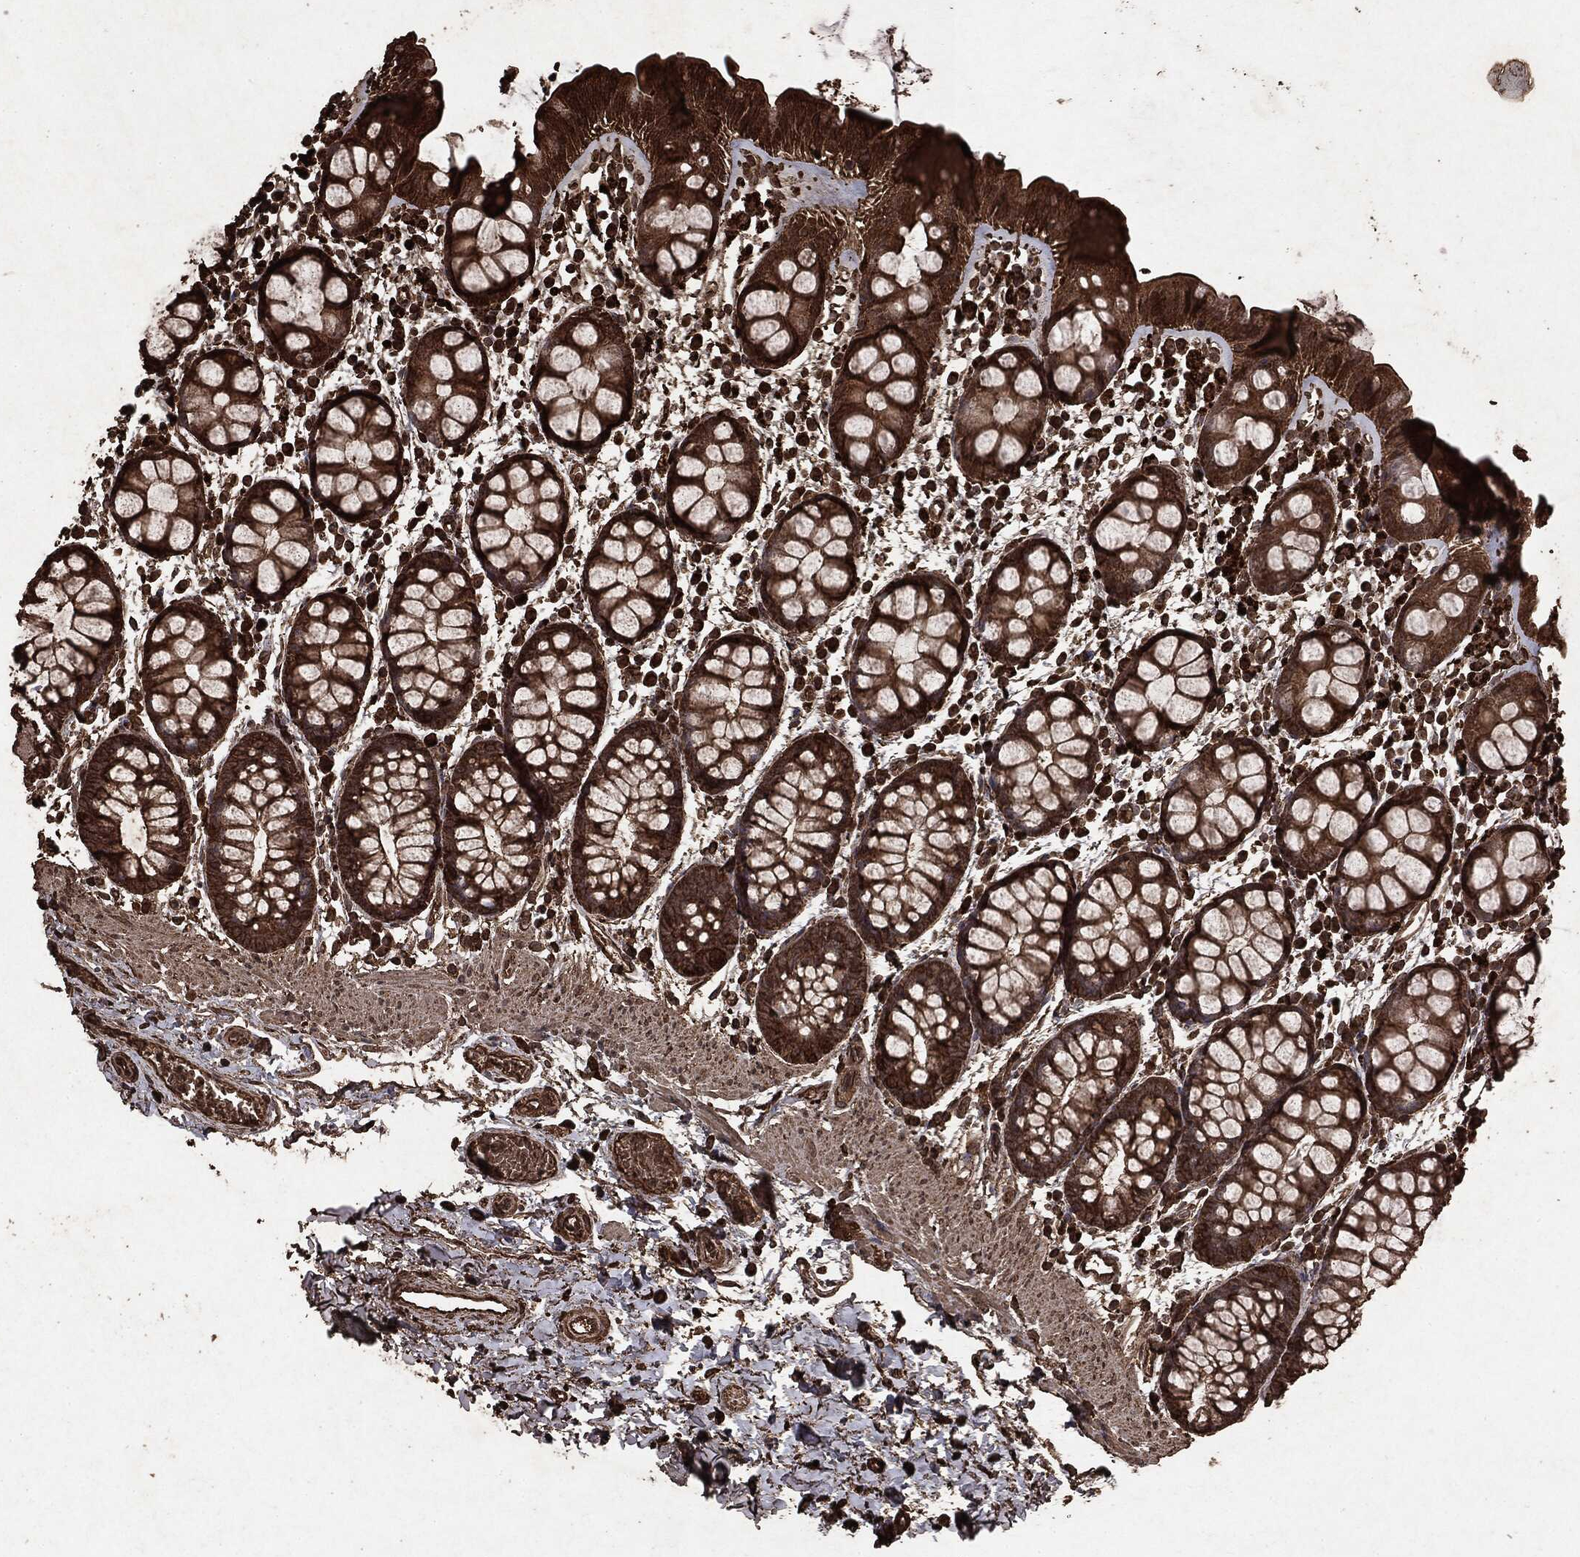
{"staining": {"intensity": "strong", "quantity": ">75%", "location": "cytoplasmic/membranous"}, "tissue": "rectum", "cell_type": "Glandular cells", "image_type": "normal", "snomed": [{"axis": "morphology", "description": "Normal tissue, NOS"}, {"axis": "topography", "description": "Rectum"}], "caption": "DAB immunohistochemical staining of normal rectum shows strong cytoplasmic/membranous protein positivity in about >75% of glandular cells.", "gene": "ARAF", "patient": {"sex": "male", "age": 57}}